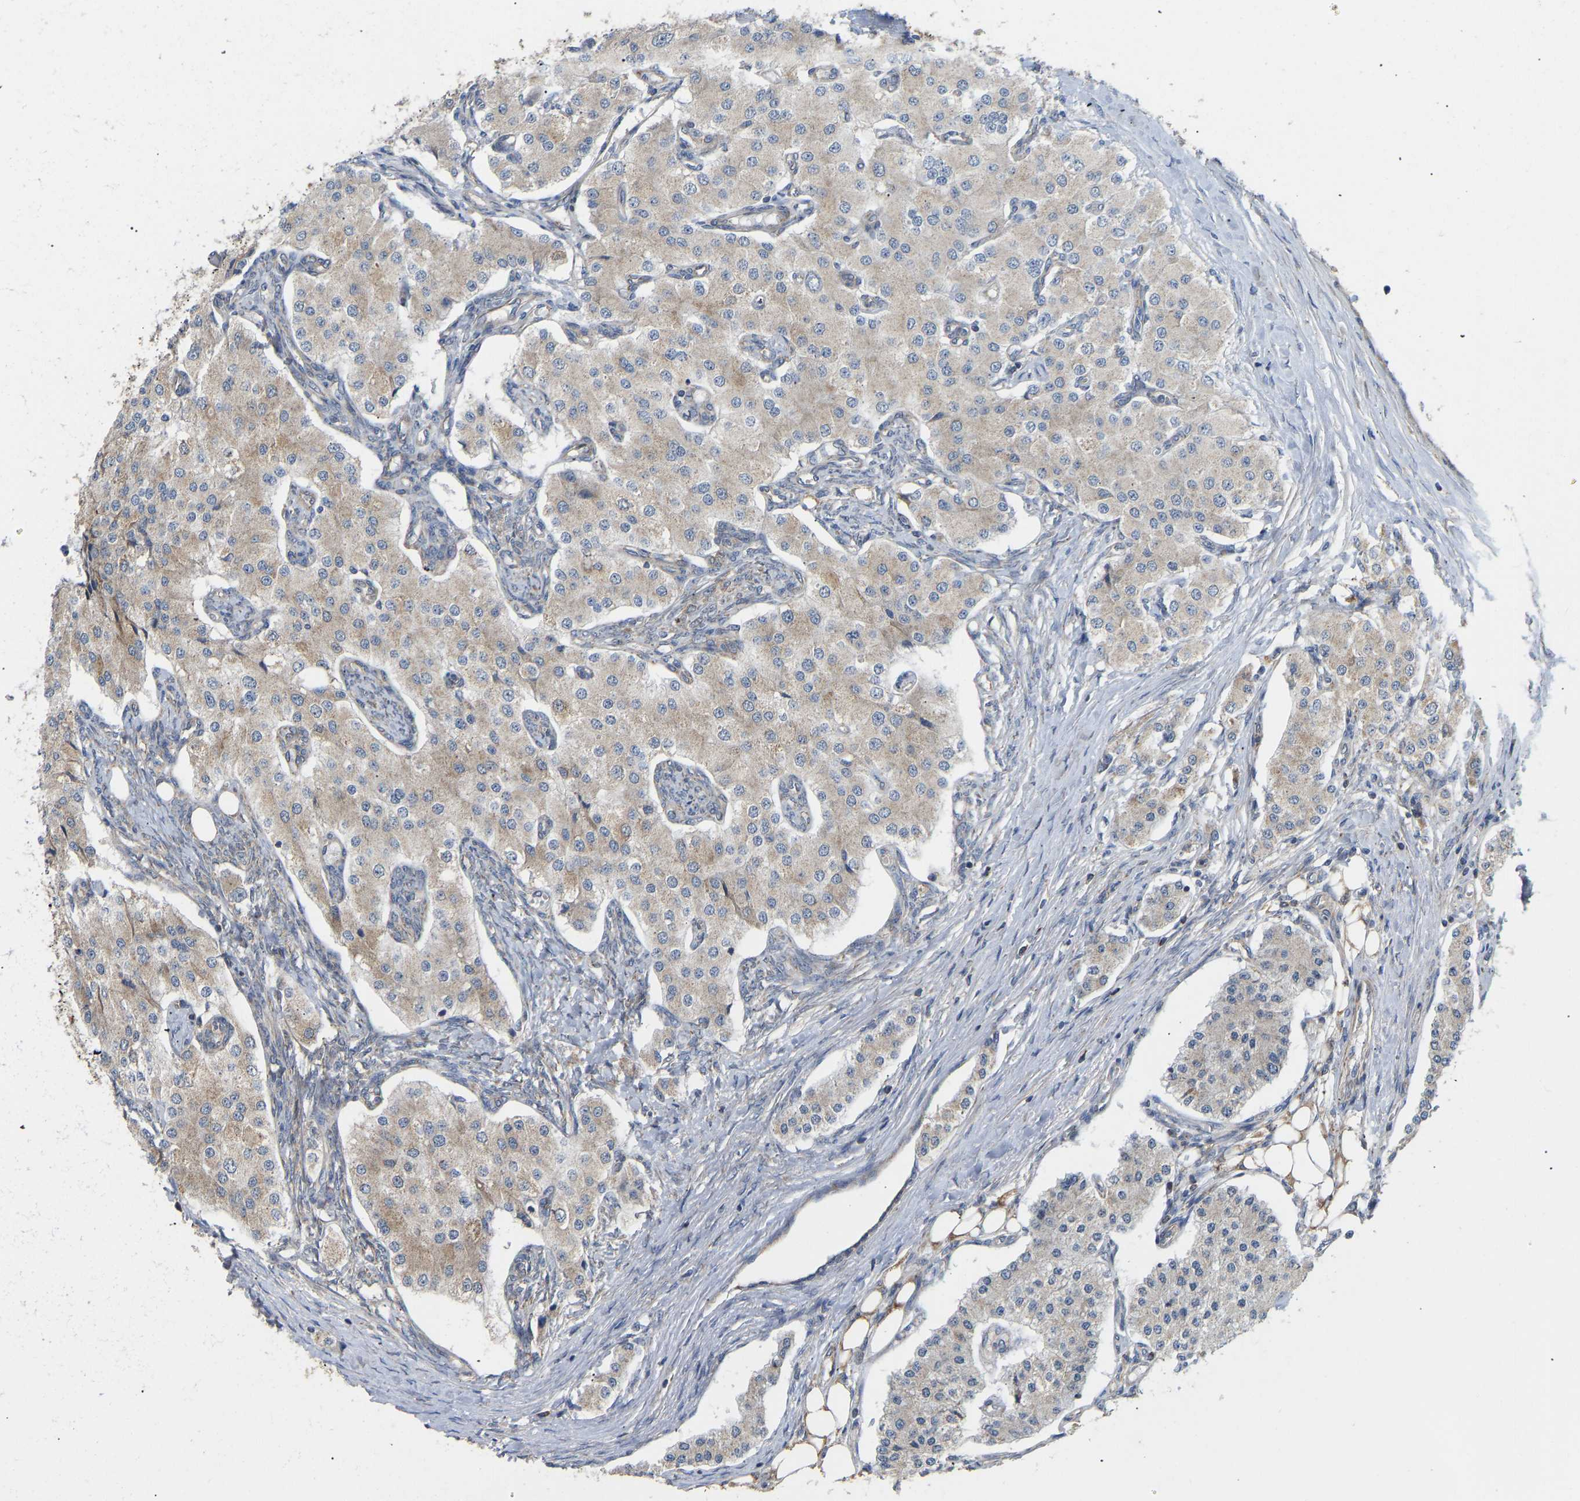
{"staining": {"intensity": "weak", "quantity": "<25%", "location": "cytoplasmic/membranous"}, "tissue": "carcinoid", "cell_type": "Tumor cells", "image_type": "cancer", "snomed": [{"axis": "morphology", "description": "Carcinoid, malignant, NOS"}, {"axis": "topography", "description": "Colon"}], "caption": "An IHC photomicrograph of malignant carcinoid is shown. There is no staining in tumor cells of malignant carcinoid.", "gene": "HACD2", "patient": {"sex": "female", "age": 52}}